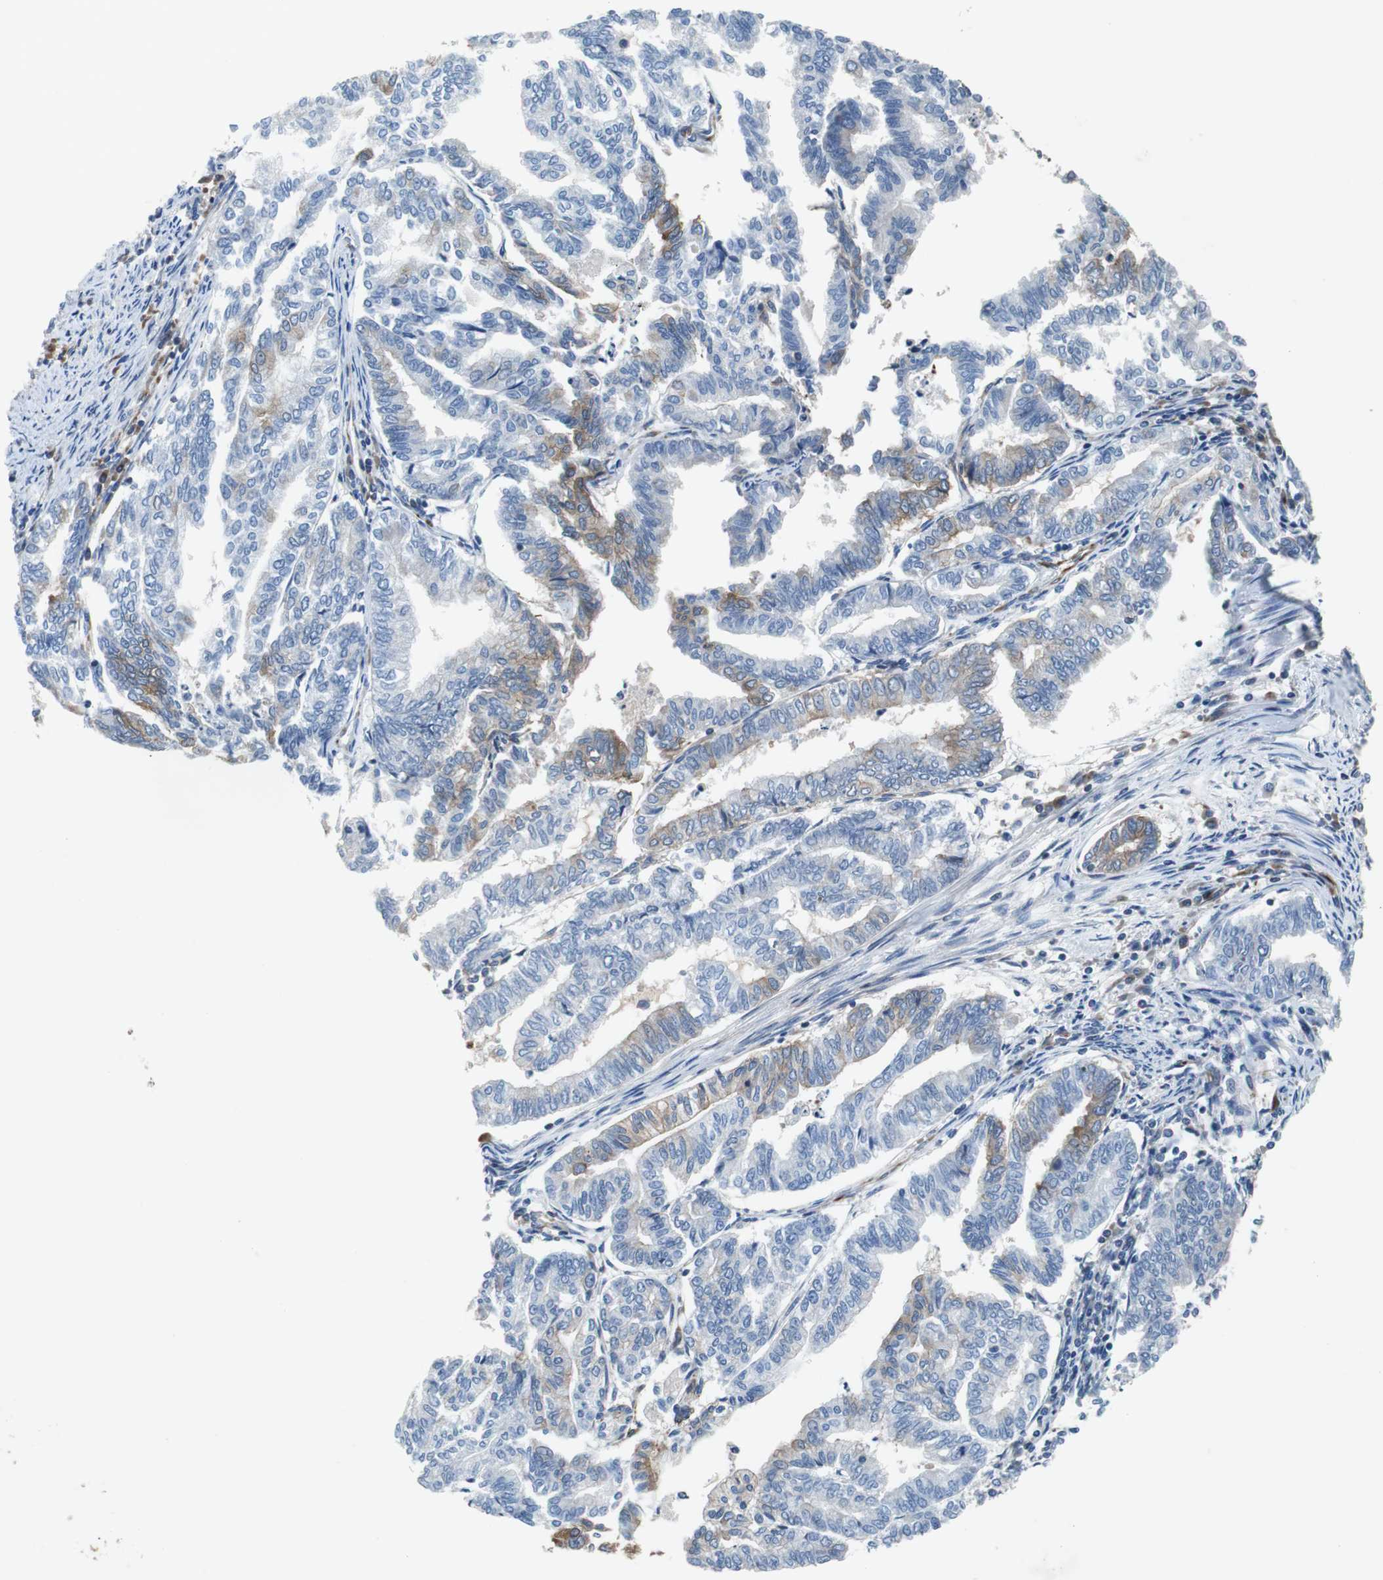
{"staining": {"intensity": "moderate", "quantity": "25%-75%", "location": "cytoplasmic/membranous"}, "tissue": "endometrial cancer", "cell_type": "Tumor cells", "image_type": "cancer", "snomed": [{"axis": "morphology", "description": "Adenocarcinoma, NOS"}, {"axis": "topography", "description": "Endometrium"}], "caption": "An immunohistochemistry micrograph of neoplastic tissue is shown. Protein staining in brown shows moderate cytoplasmic/membranous positivity in endometrial adenocarcinoma within tumor cells. (Brightfield microscopy of DAB IHC at high magnification).", "gene": "GYS1", "patient": {"sex": "female", "age": 79}}